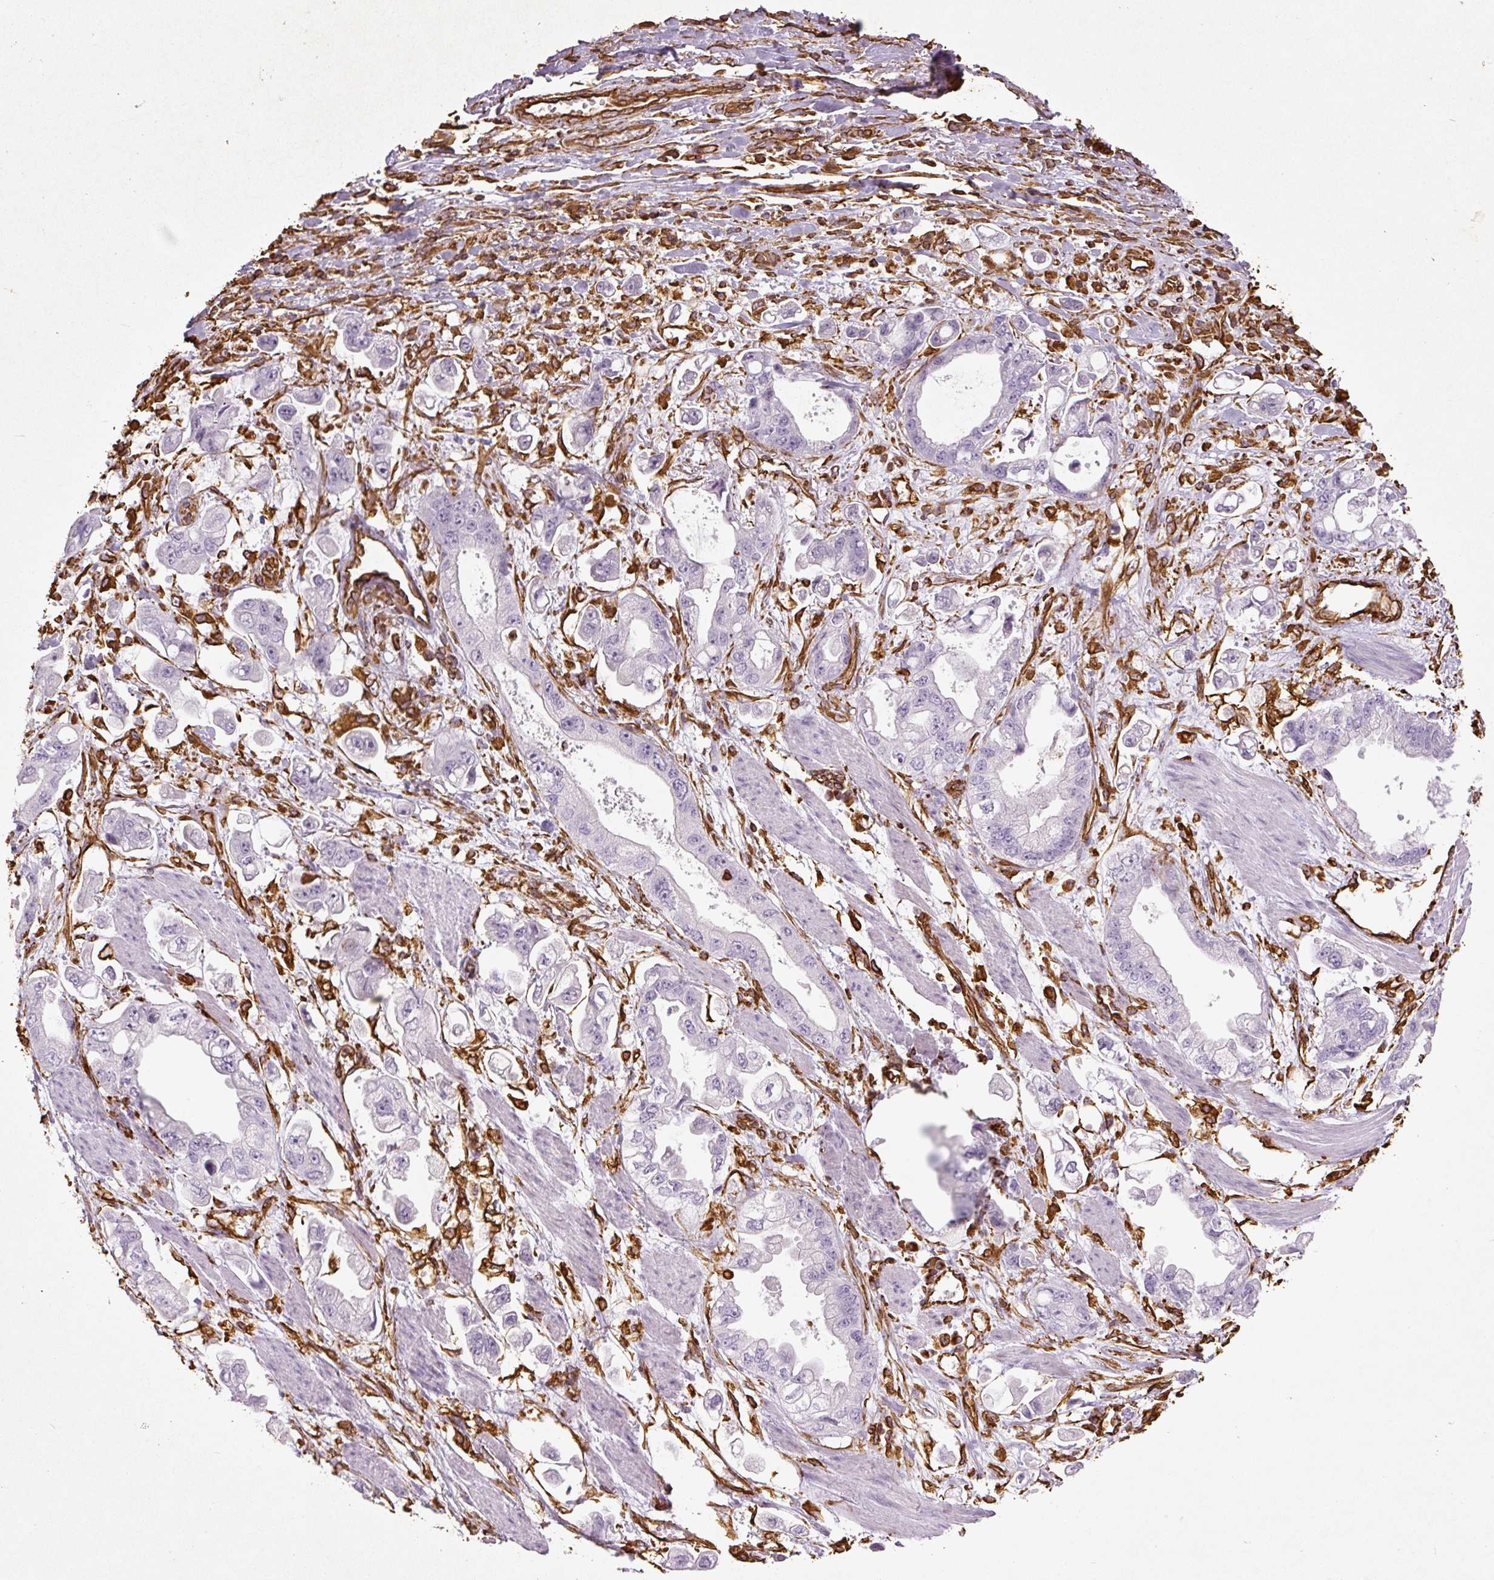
{"staining": {"intensity": "negative", "quantity": "none", "location": "none"}, "tissue": "stomach cancer", "cell_type": "Tumor cells", "image_type": "cancer", "snomed": [{"axis": "morphology", "description": "Adenocarcinoma, NOS"}, {"axis": "topography", "description": "Stomach"}], "caption": "An immunohistochemistry micrograph of adenocarcinoma (stomach) is shown. There is no staining in tumor cells of adenocarcinoma (stomach).", "gene": "VIM", "patient": {"sex": "male", "age": 62}}